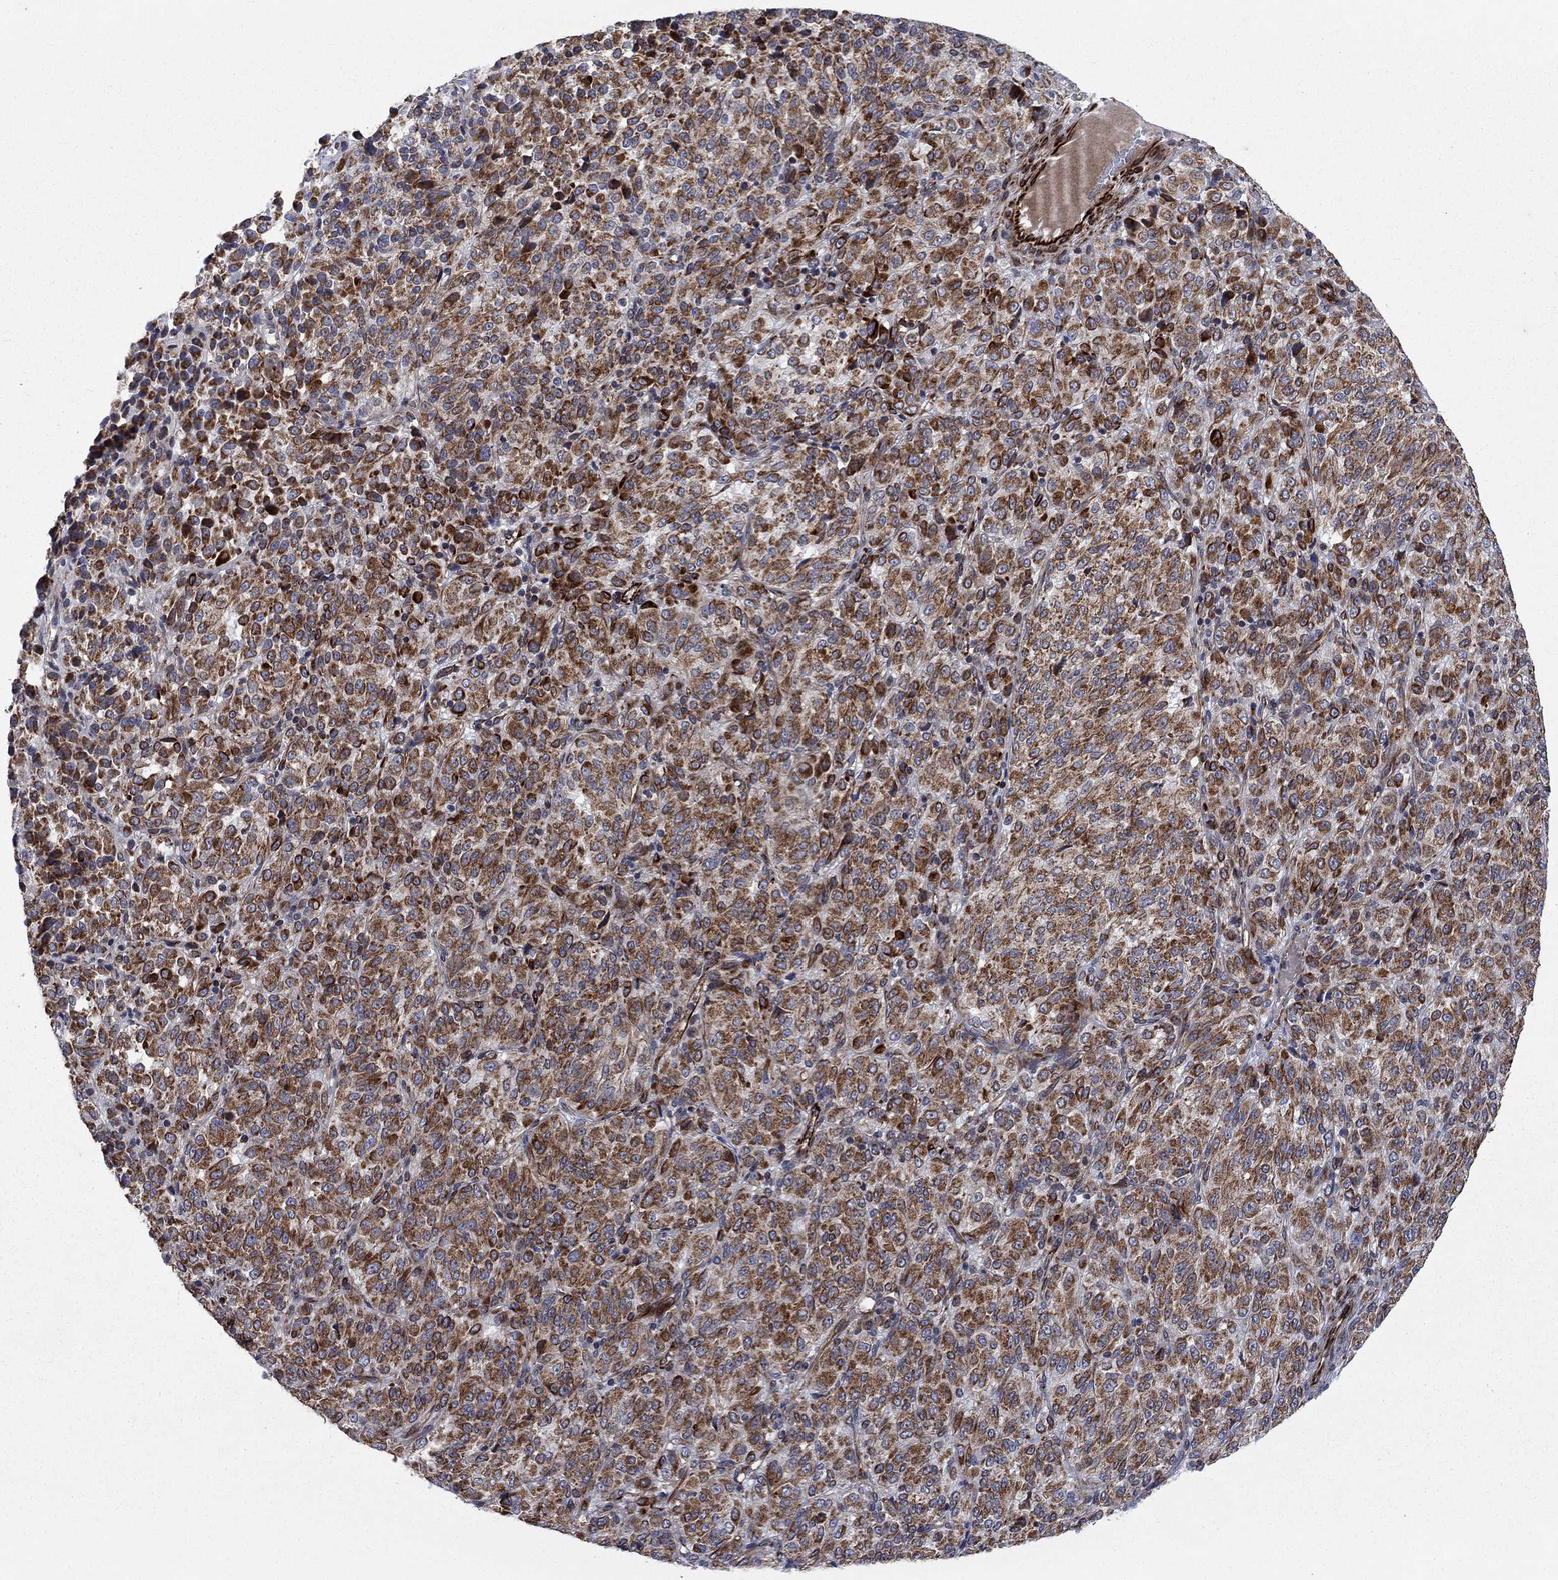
{"staining": {"intensity": "strong", "quantity": ">75%", "location": "cytoplasmic/membranous"}, "tissue": "melanoma", "cell_type": "Tumor cells", "image_type": "cancer", "snomed": [{"axis": "morphology", "description": "Malignant melanoma, Metastatic site"}, {"axis": "topography", "description": "Brain"}], "caption": "This photomicrograph shows immunohistochemistry (IHC) staining of malignant melanoma (metastatic site), with high strong cytoplasmic/membranous positivity in about >75% of tumor cells.", "gene": "NDUFC1", "patient": {"sex": "female", "age": 56}}